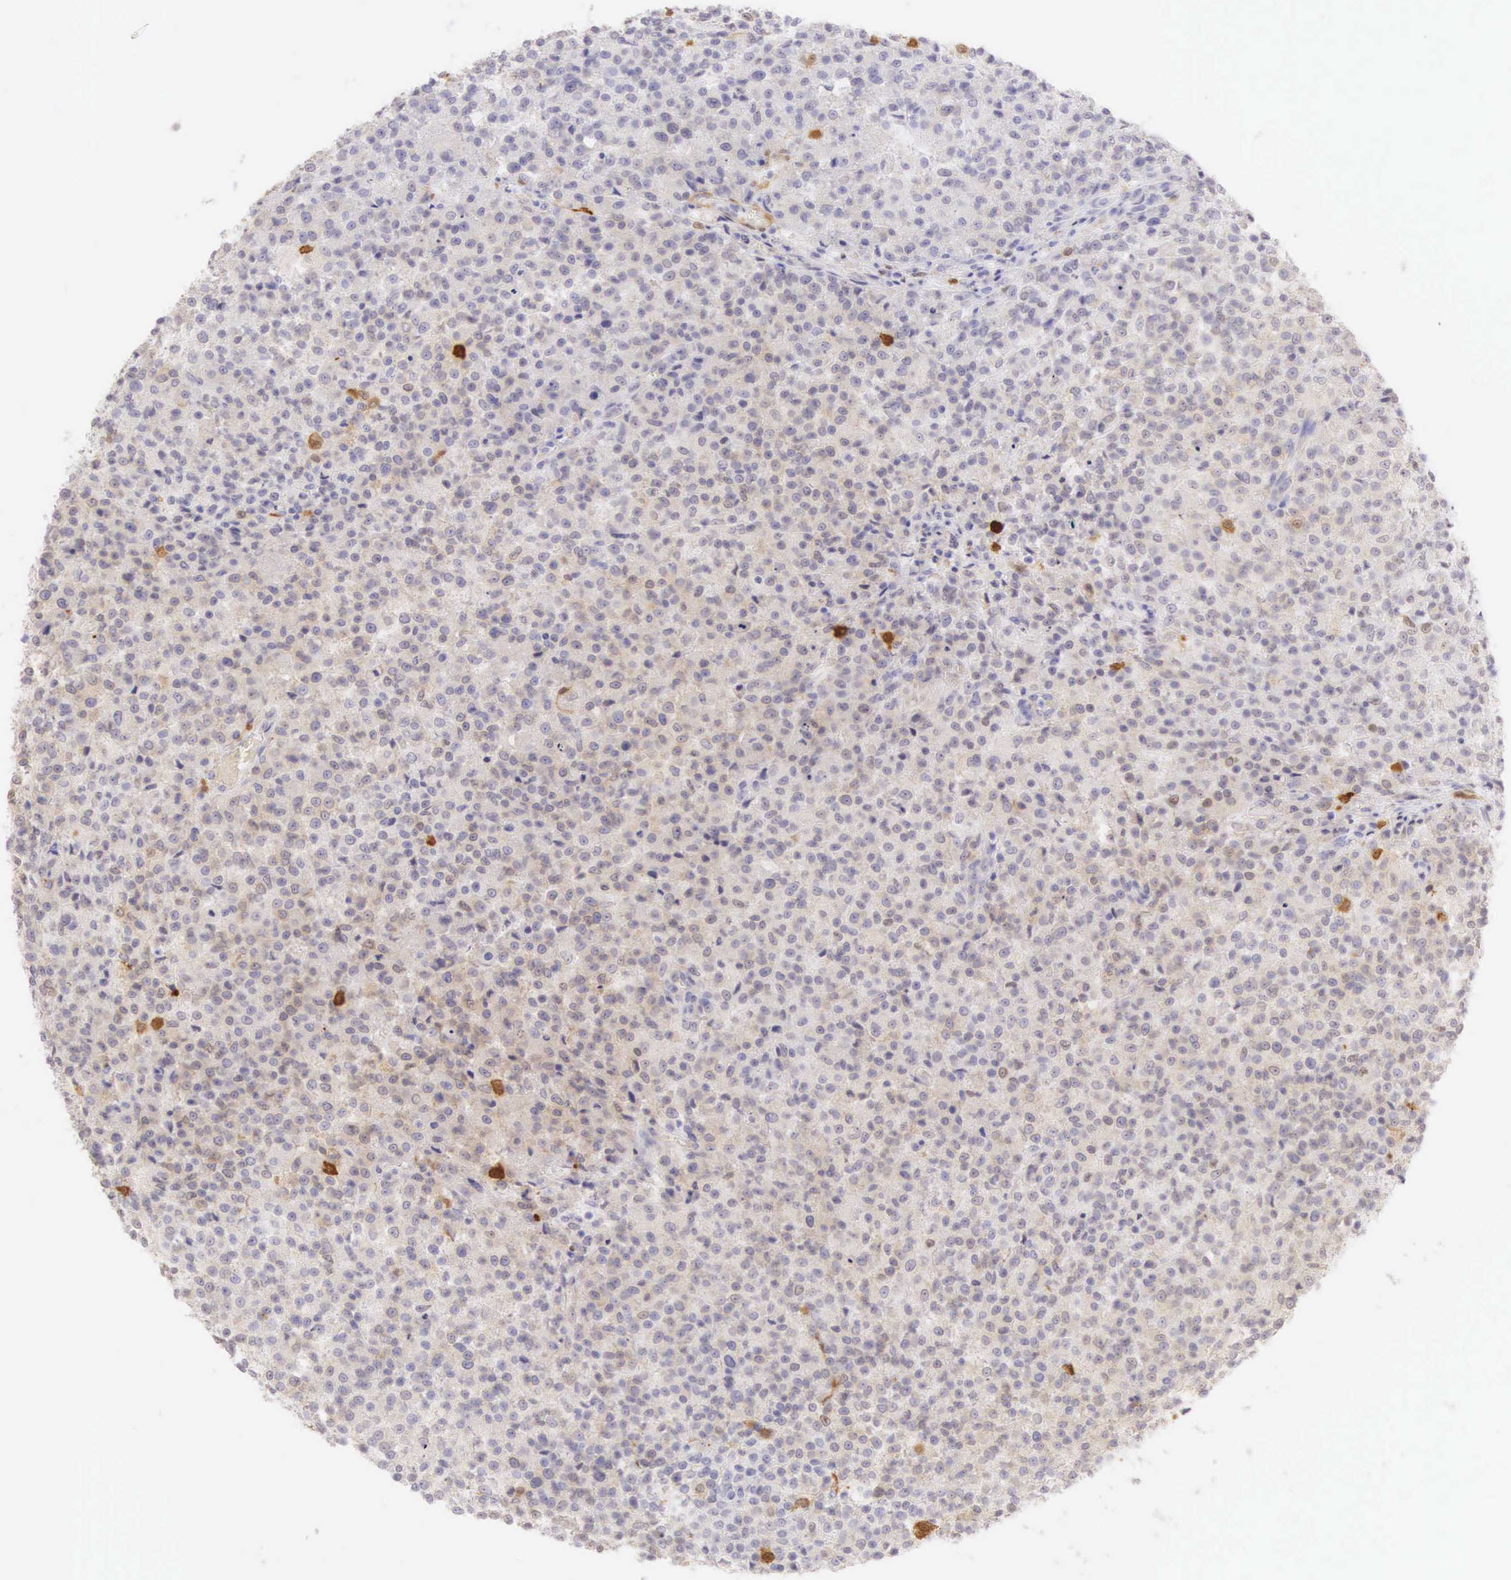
{"staining": {"intensity": "weak", "quantity": "25%-75%", "location": "cytoplasmic/membranous"}, "tissue": "testis cancer", "cell_type": "Tumor cells", "image_type": "cancer", "snomed": [{"axis": "morphology", "description": "Seminoma, NOS"}, {"axis": "topography", "description": "Testis"}], "caption": "This image demonstrates seminoma (testis) stained with immunohistochemistry (IHC) to label a protein in brown. The cytoplasmic/membranous of tumor cells show weak positivity for the protein. Nuclei are counter-stained blue.", "gene": "CNN1", "patient": {"sex": "male", "age": 59}}